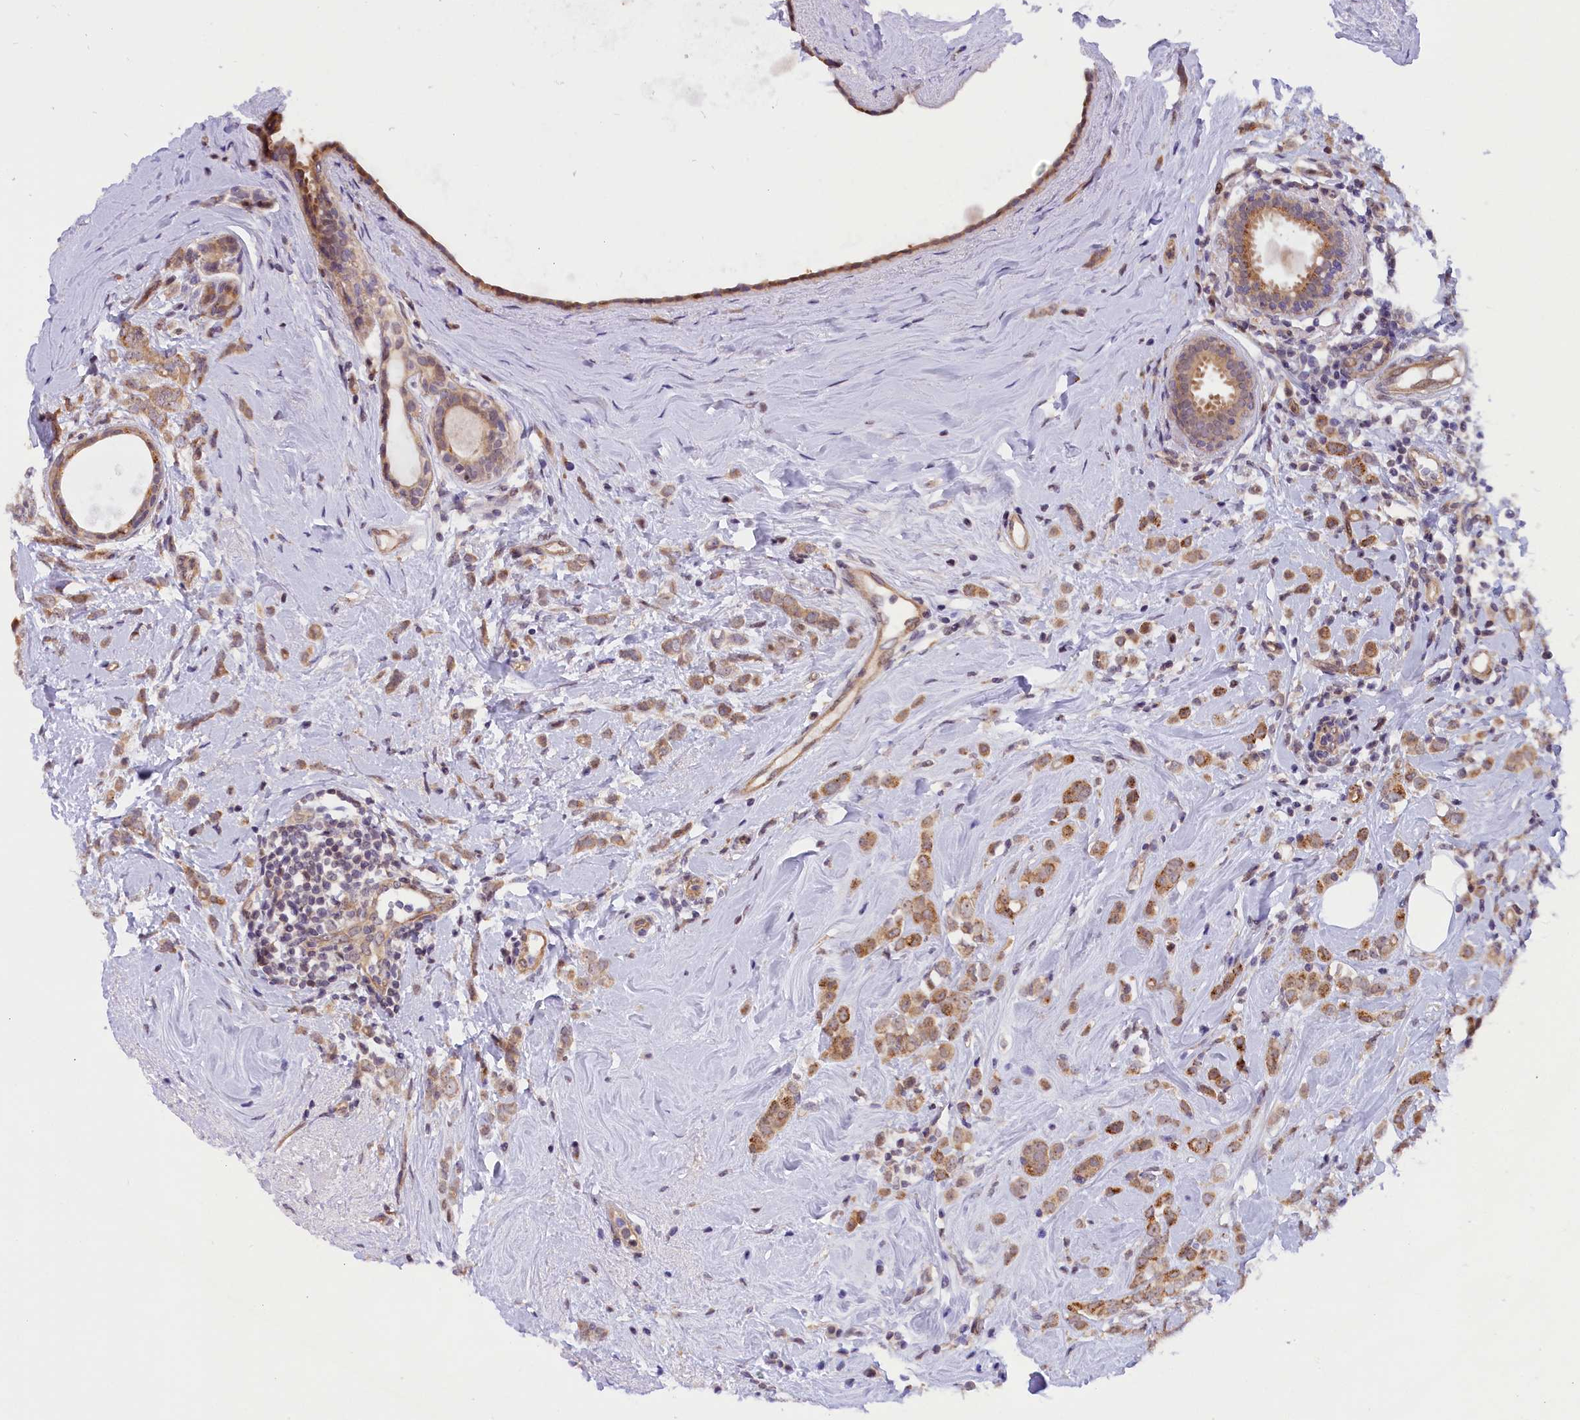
{"staining": {"intensity": "moderate", "quantity": ">75%", "location": "cytoplasmic/membranous"}, "tissue": "breast cancer", "cell_type": "Tumor cells", "image_type": "cancer", "snomed": [{"axis": "morphology", "description": "Lobular carcinoma"}, {"axis": "topography", "description": "Breast"}], "caption": "Human breast cancer (lobular carcinoma) stained with a brown dye displays moderate cytoplasmic/membranous positive expression in approximately >75% of tumor cells.", "gene": "SAMD4A", "patient": {"sex": "female", "age": 47}}